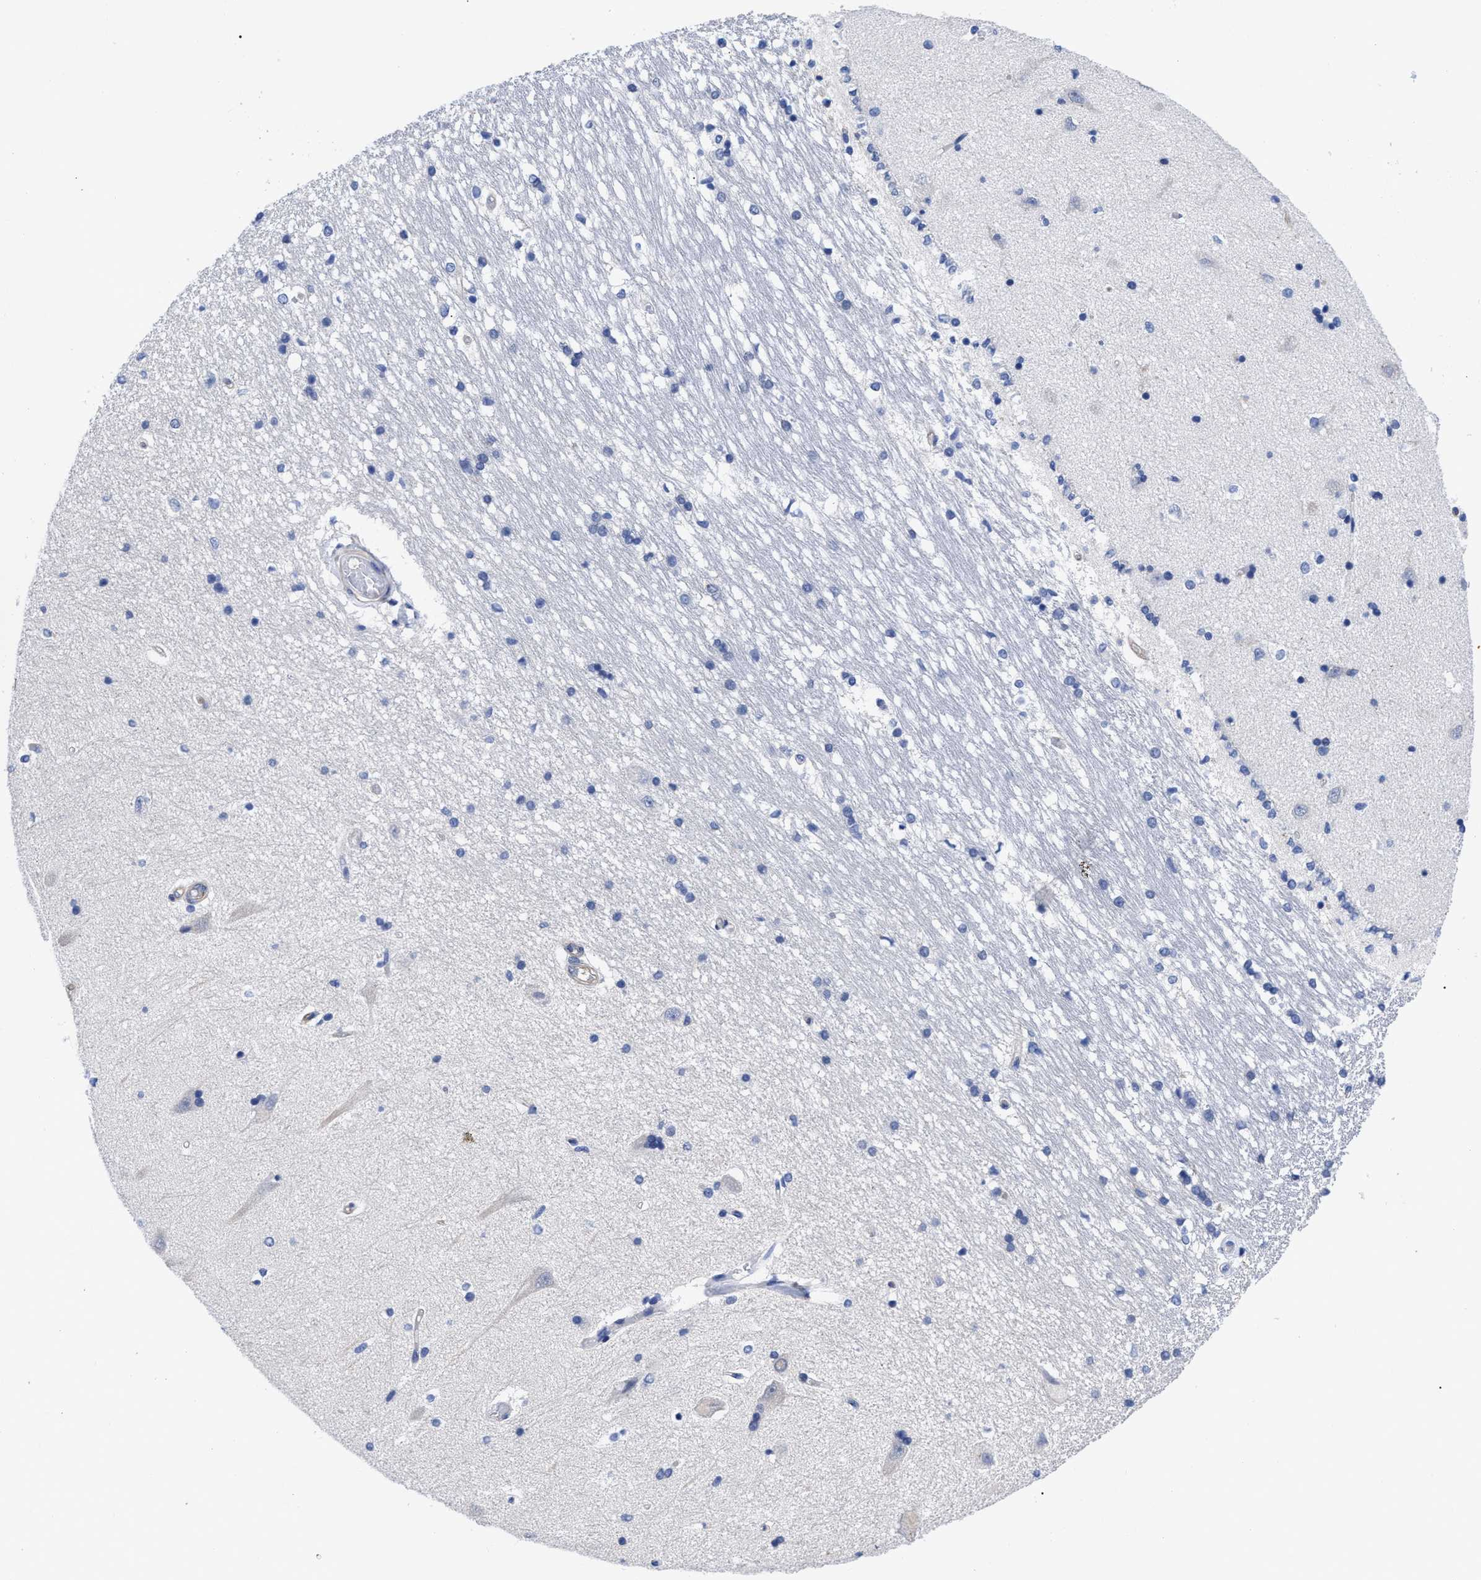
{"staining": {"intensity": "negative", "quantity": "none", "location": "none"}, "tissue": "hippocampus", "cell_type": "Glial cells", "image_type": "normal", "snomed": [{"axis": "morphology", "description": "Normal tissue, NOS"}, {"axis": "topography", "description": "Hippocampus"}], "caption": "Human hippocampus stained for a protein using immunohistochemistry demonstrates no positivity in glial cells.", "gene": "IRAG2", "patient": {"sex": "male", "age": 45}}